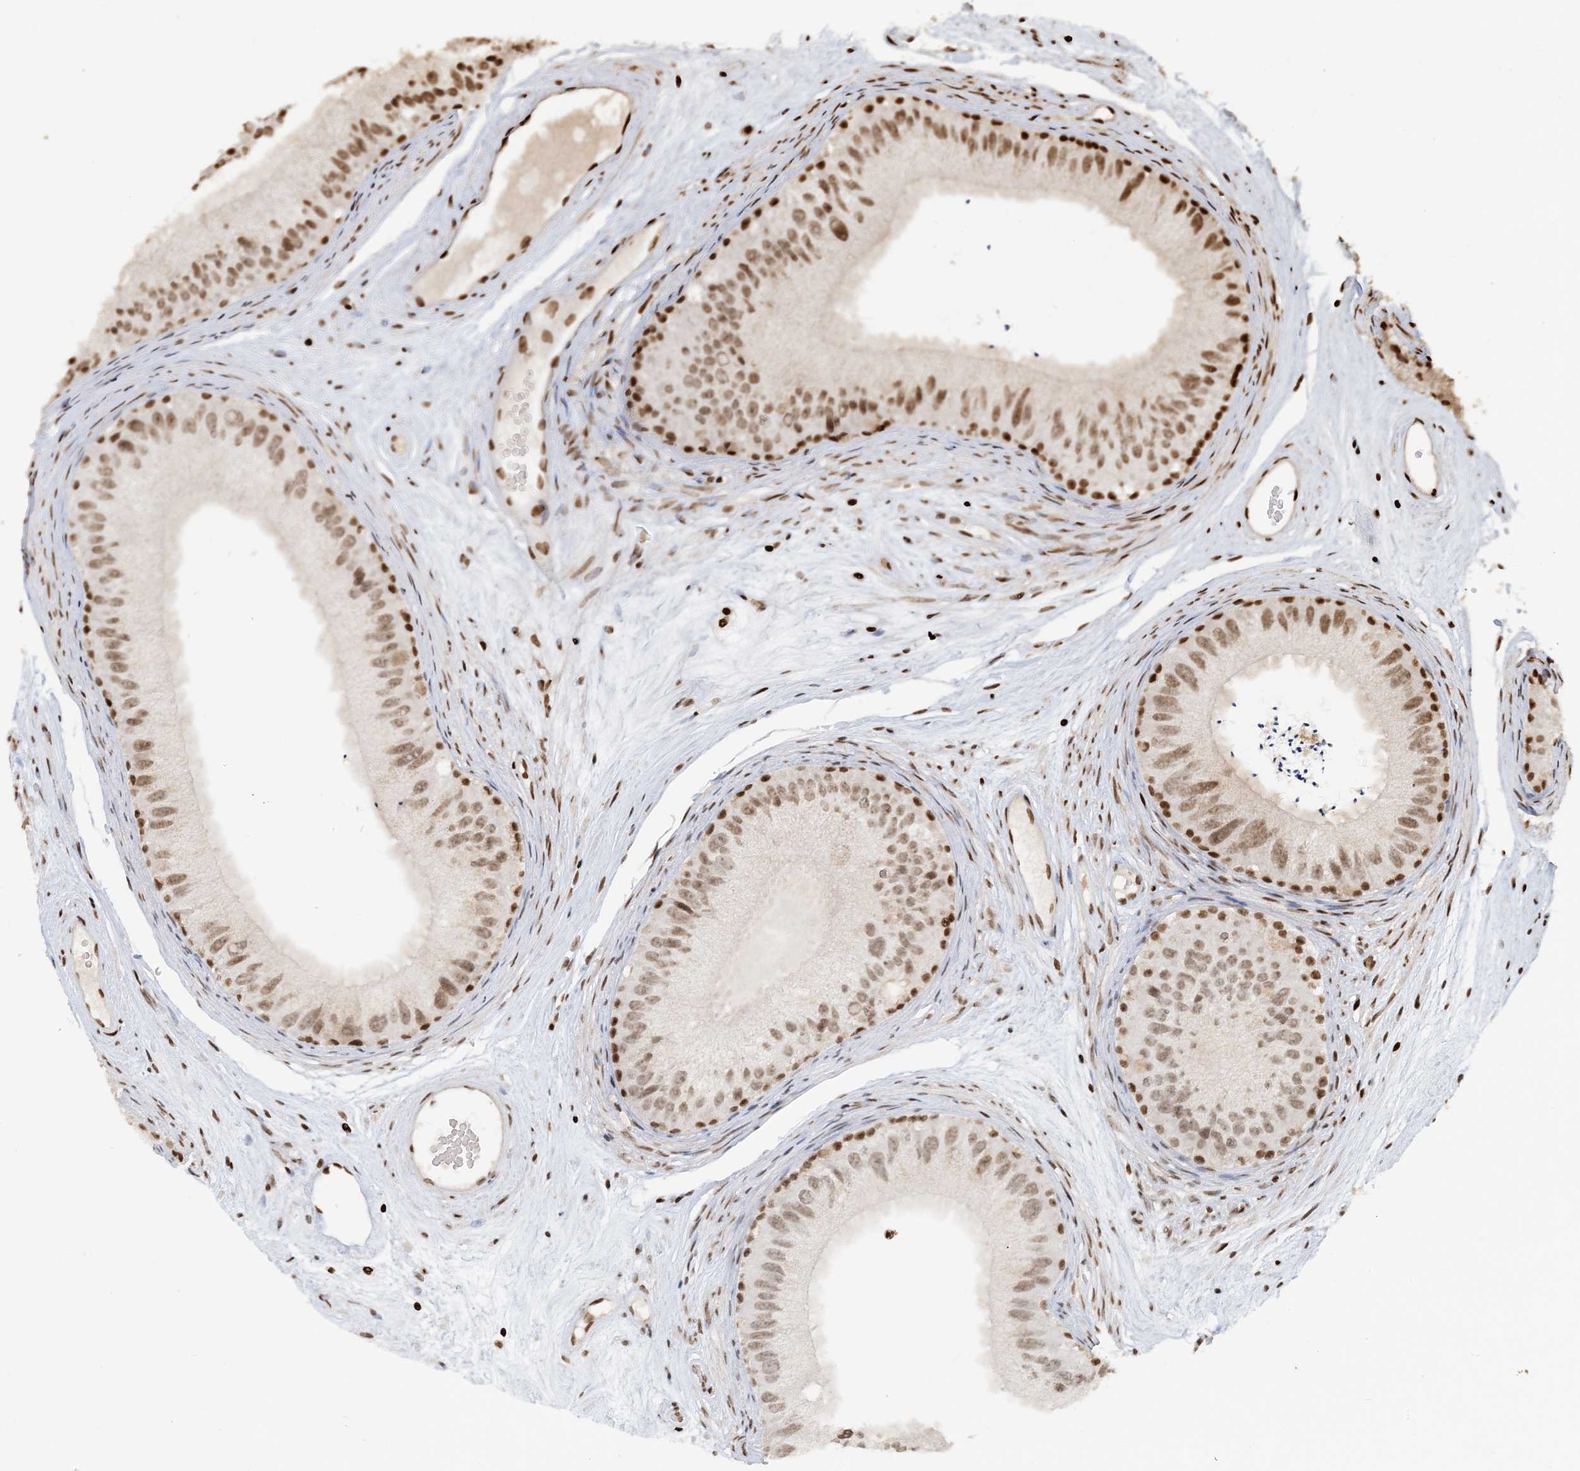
{"staining": {"intensity": "strong", "quantity": "25%-75%", "location": "nuclear"}, "tissue": "epididymis", "cell_type": "Glandular cells", "image_type": "normal", "snomed": [{"axis": "morphology", "description": "Normal tissue, NOS"}, {"axis": "topography", "description": "Epididymis"}], "caption": "A brown stain shows strong nuclear positivity of a protein in glandular cells of normal epididymis. Nuclei are stained in blue.", "gene": "H3", "patient": {"sex": "male", "age": 77}}